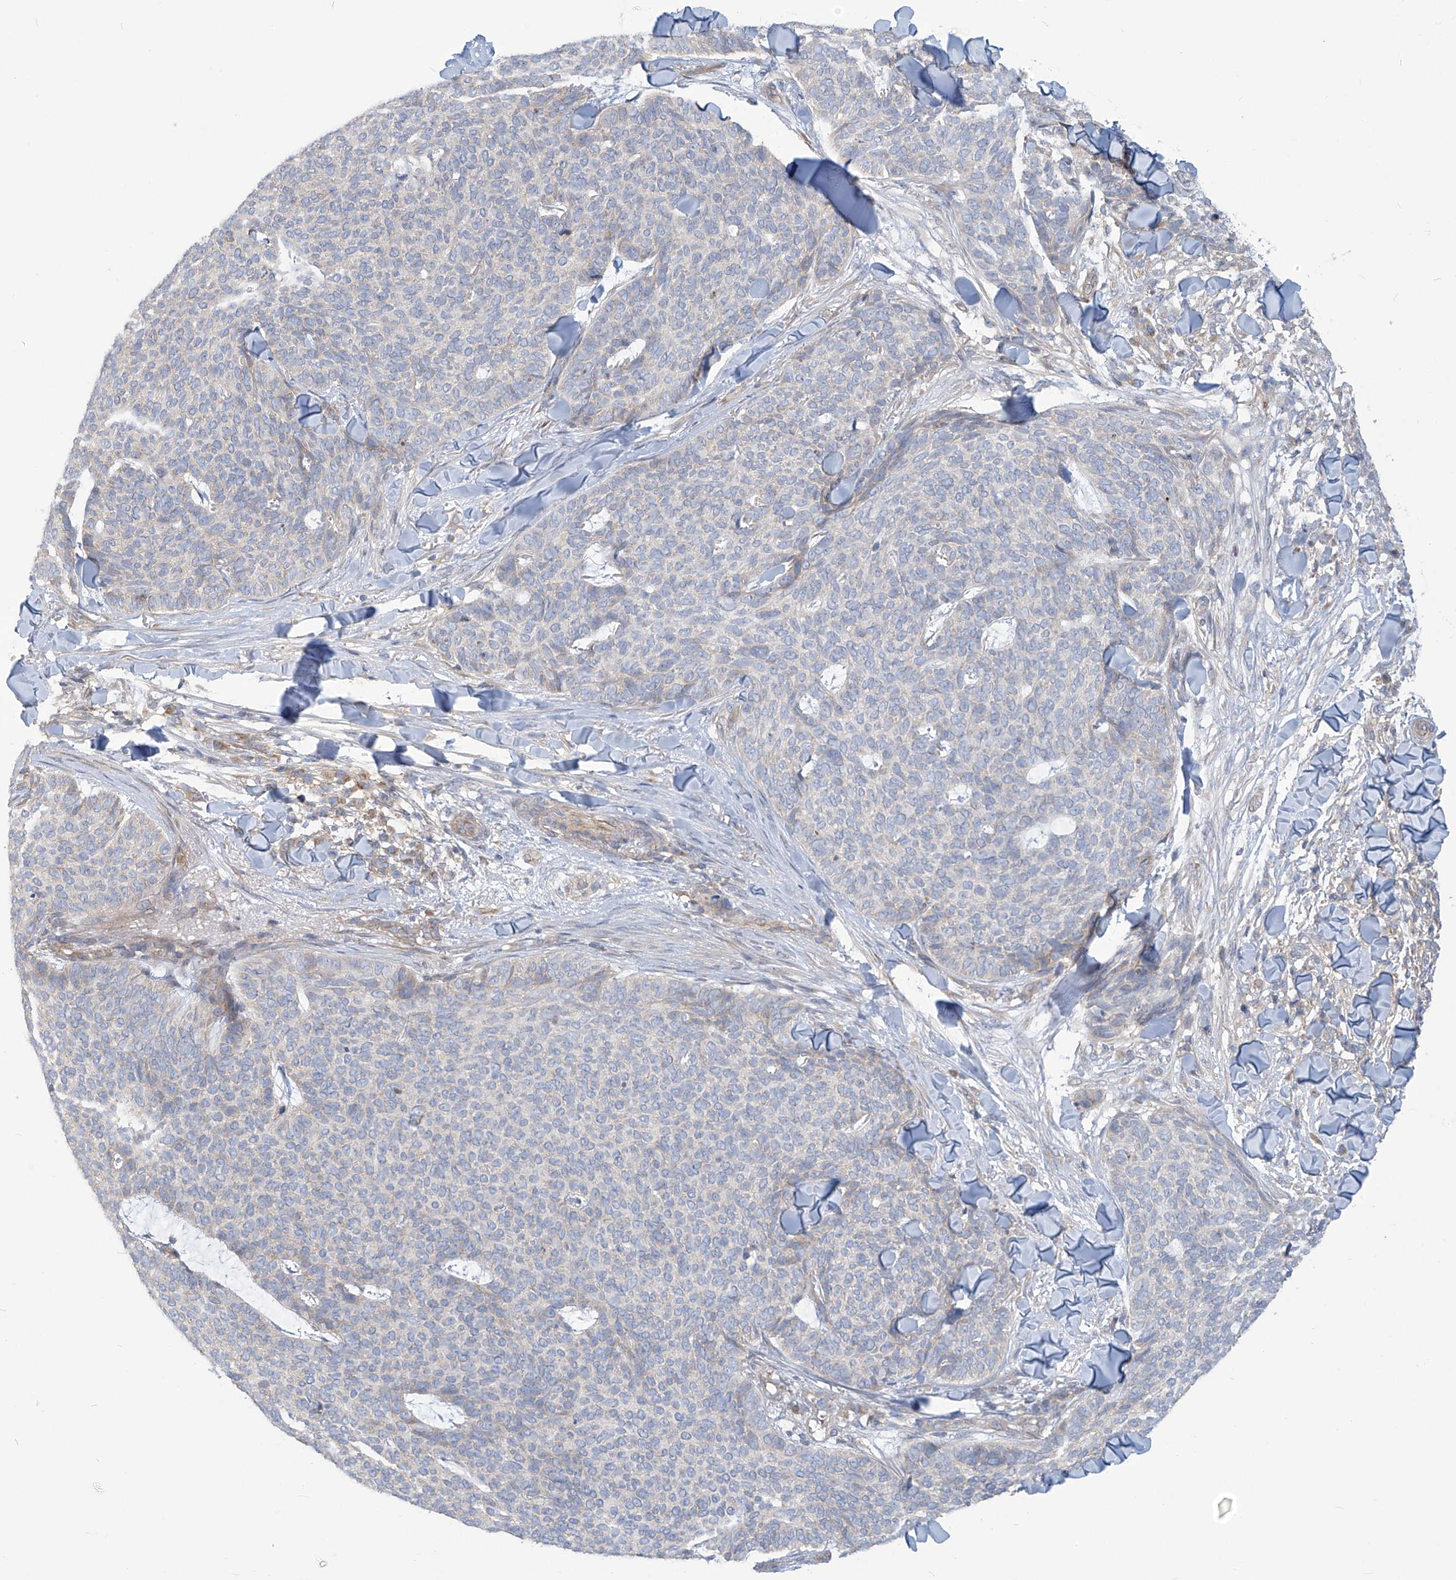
{"staining": {"intensity": "weak", "quantity": "<25%", "location": "cytoplasmic/membranous"}, "tissue": "skin cancer", "cell_type": "Tumor cells", "image_type": "cancer", "snomed": [{"axis": "morphology", "description": "Normal tissue, NOS"}, {"axis": "morphology", "description": "Basal cell carcinoma"}, {"axis": "topography", "description": "Skin"}], "caption": "This is a histopathology image of immunohistochemistry (IHC) staining of skin cancer, which shows no expression in tumor cells. (Stains: DAB (3,3'-diaminobenzidine) immunohistochemistry with hematoxylin counter stain, Microscopy: brightfield microscopy at high magnification).", "gene": "ADAT2", "patient": {"sex": "male", "age": 50}}